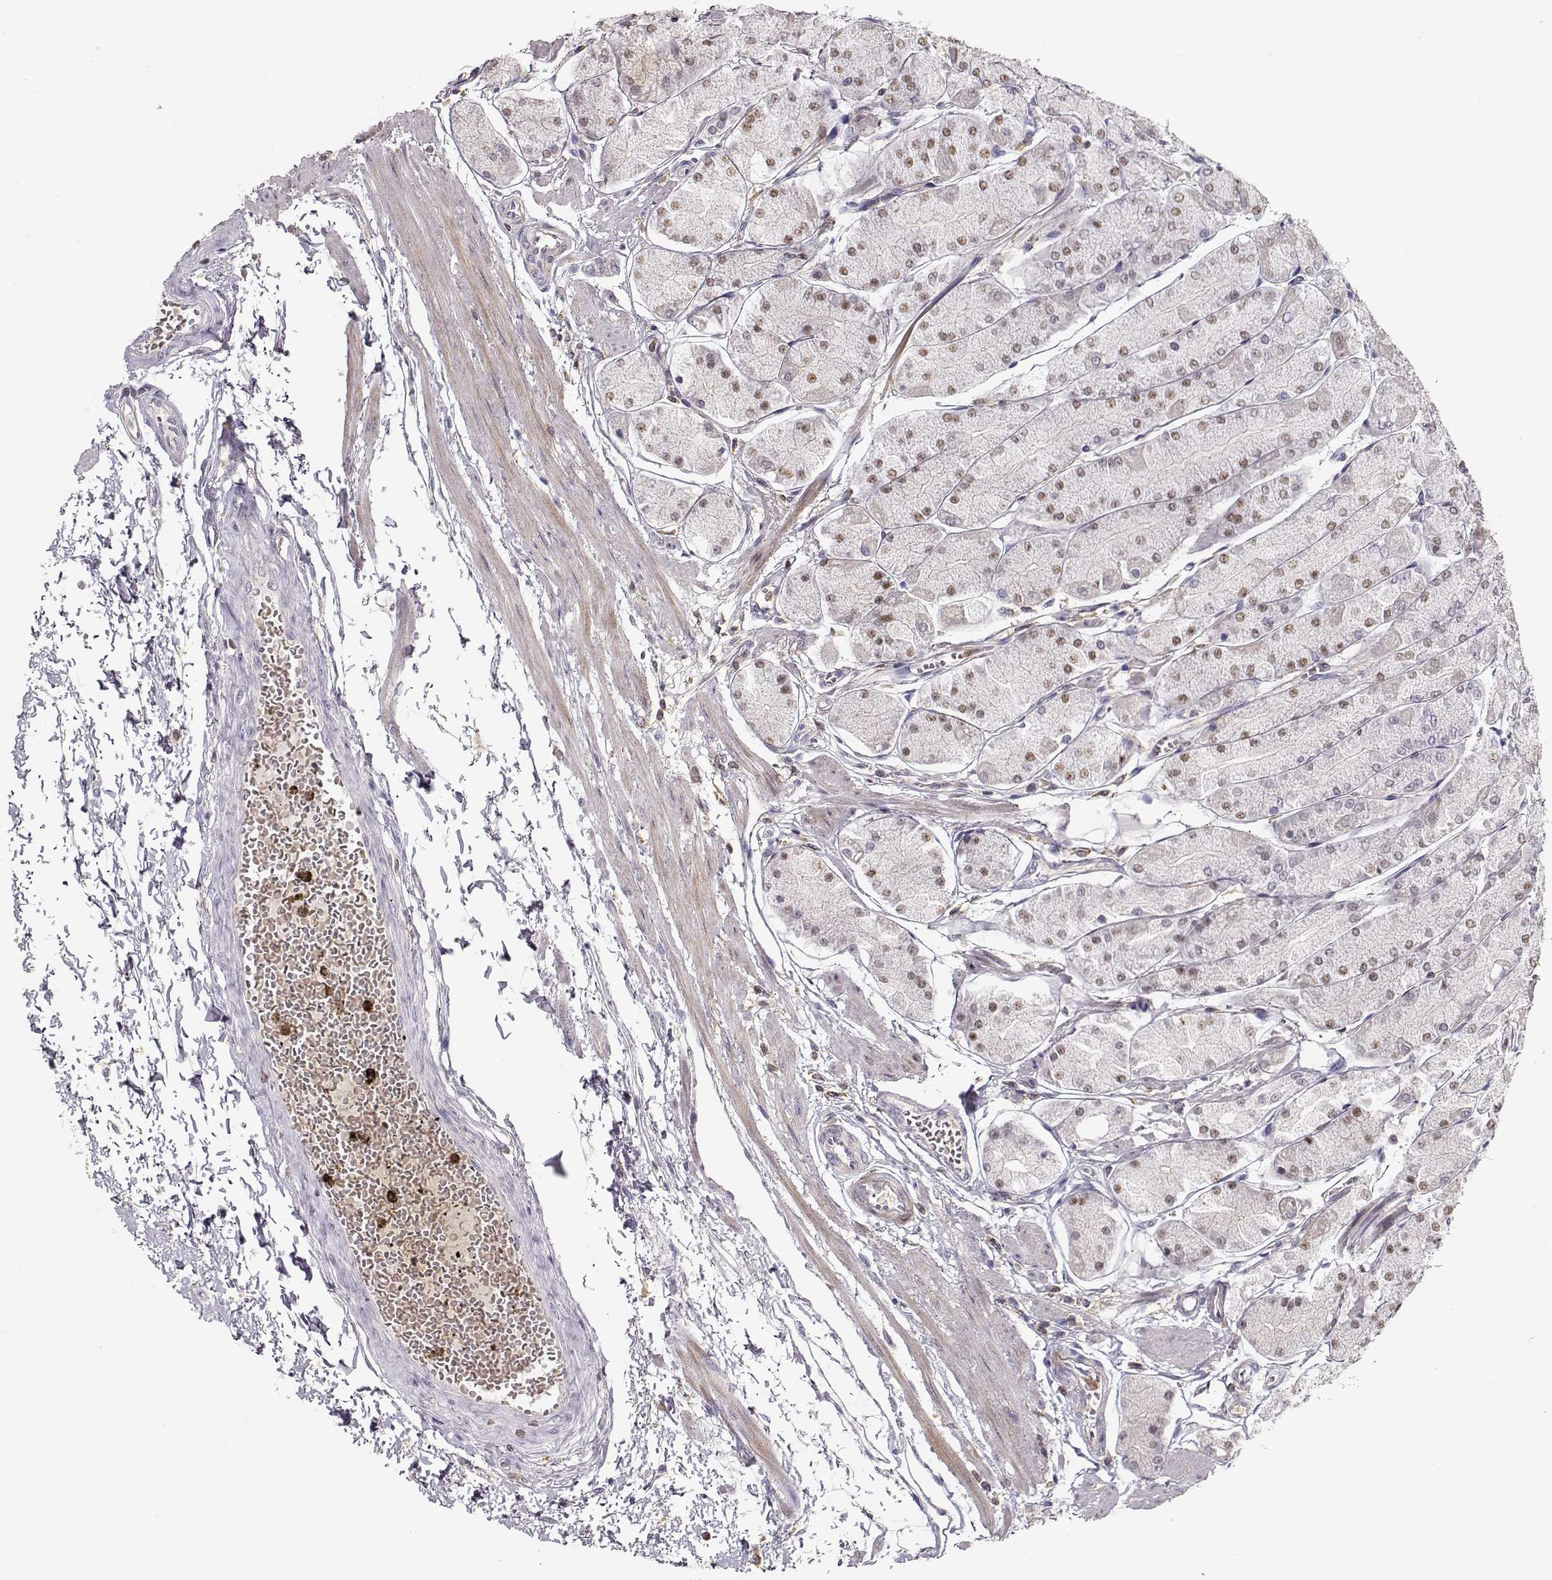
{"staining": {"intensity": "weak", "quantity": "25%-75%", "location": "cytoplasmic/membranous,nuclear"}, "tissue": "stomach", "cell_type": "Glandular cells", "image_type": "normal", "snomed": [{"axis": "morphology", "description": "Normal tissue, NOS"}, {"axis": "topography", "description": "Stomach, upper"}], "caption": "Protein expression analysis of normal stomach demonstrates weak cytoplasmic/membranous,nuclear staining in approximately 25%-75% of glandular cells.", "gene": "VAV1", "patient": {"sex": "male", "age": 60}}